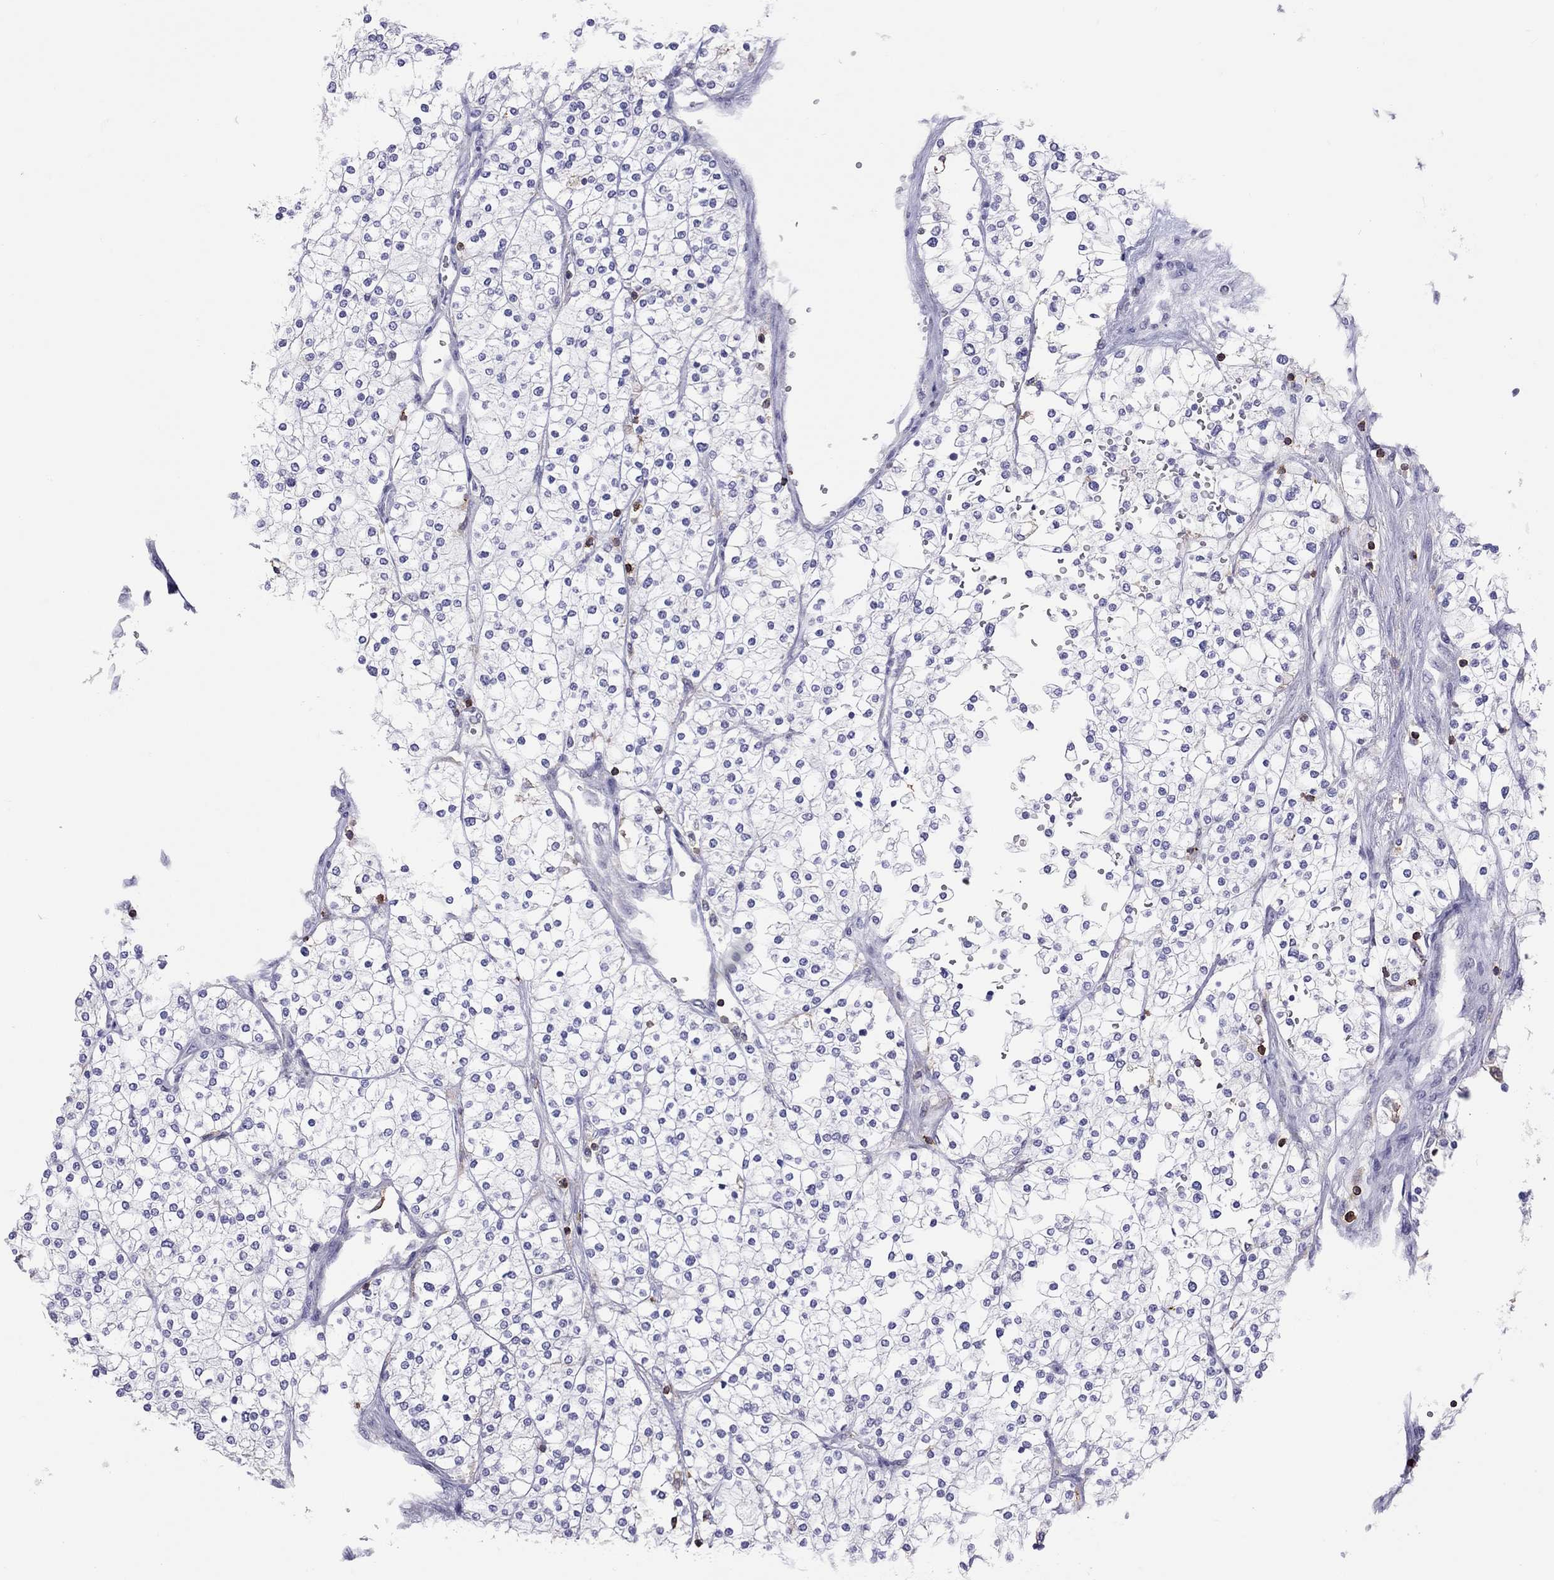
{"staining": {"intensity": "negative", "quantity": "none", "location": "none"}, "tissue": "renal cancer", "cell_type": "Tumor cells", "image_type": "cancer", "snomed": [{"axis": "morphology", "description": "Adenocarcinoma, NOS"}, {"axis": "topography", "description": "Kidney"}], "caption": "This is an immunohistochemistry (IHC) histopathology image of adenocarcinoma (renal). There is no staining in tumor cells.", "gene": "MND1", "patient": {"sex": "male", "age": 80}}